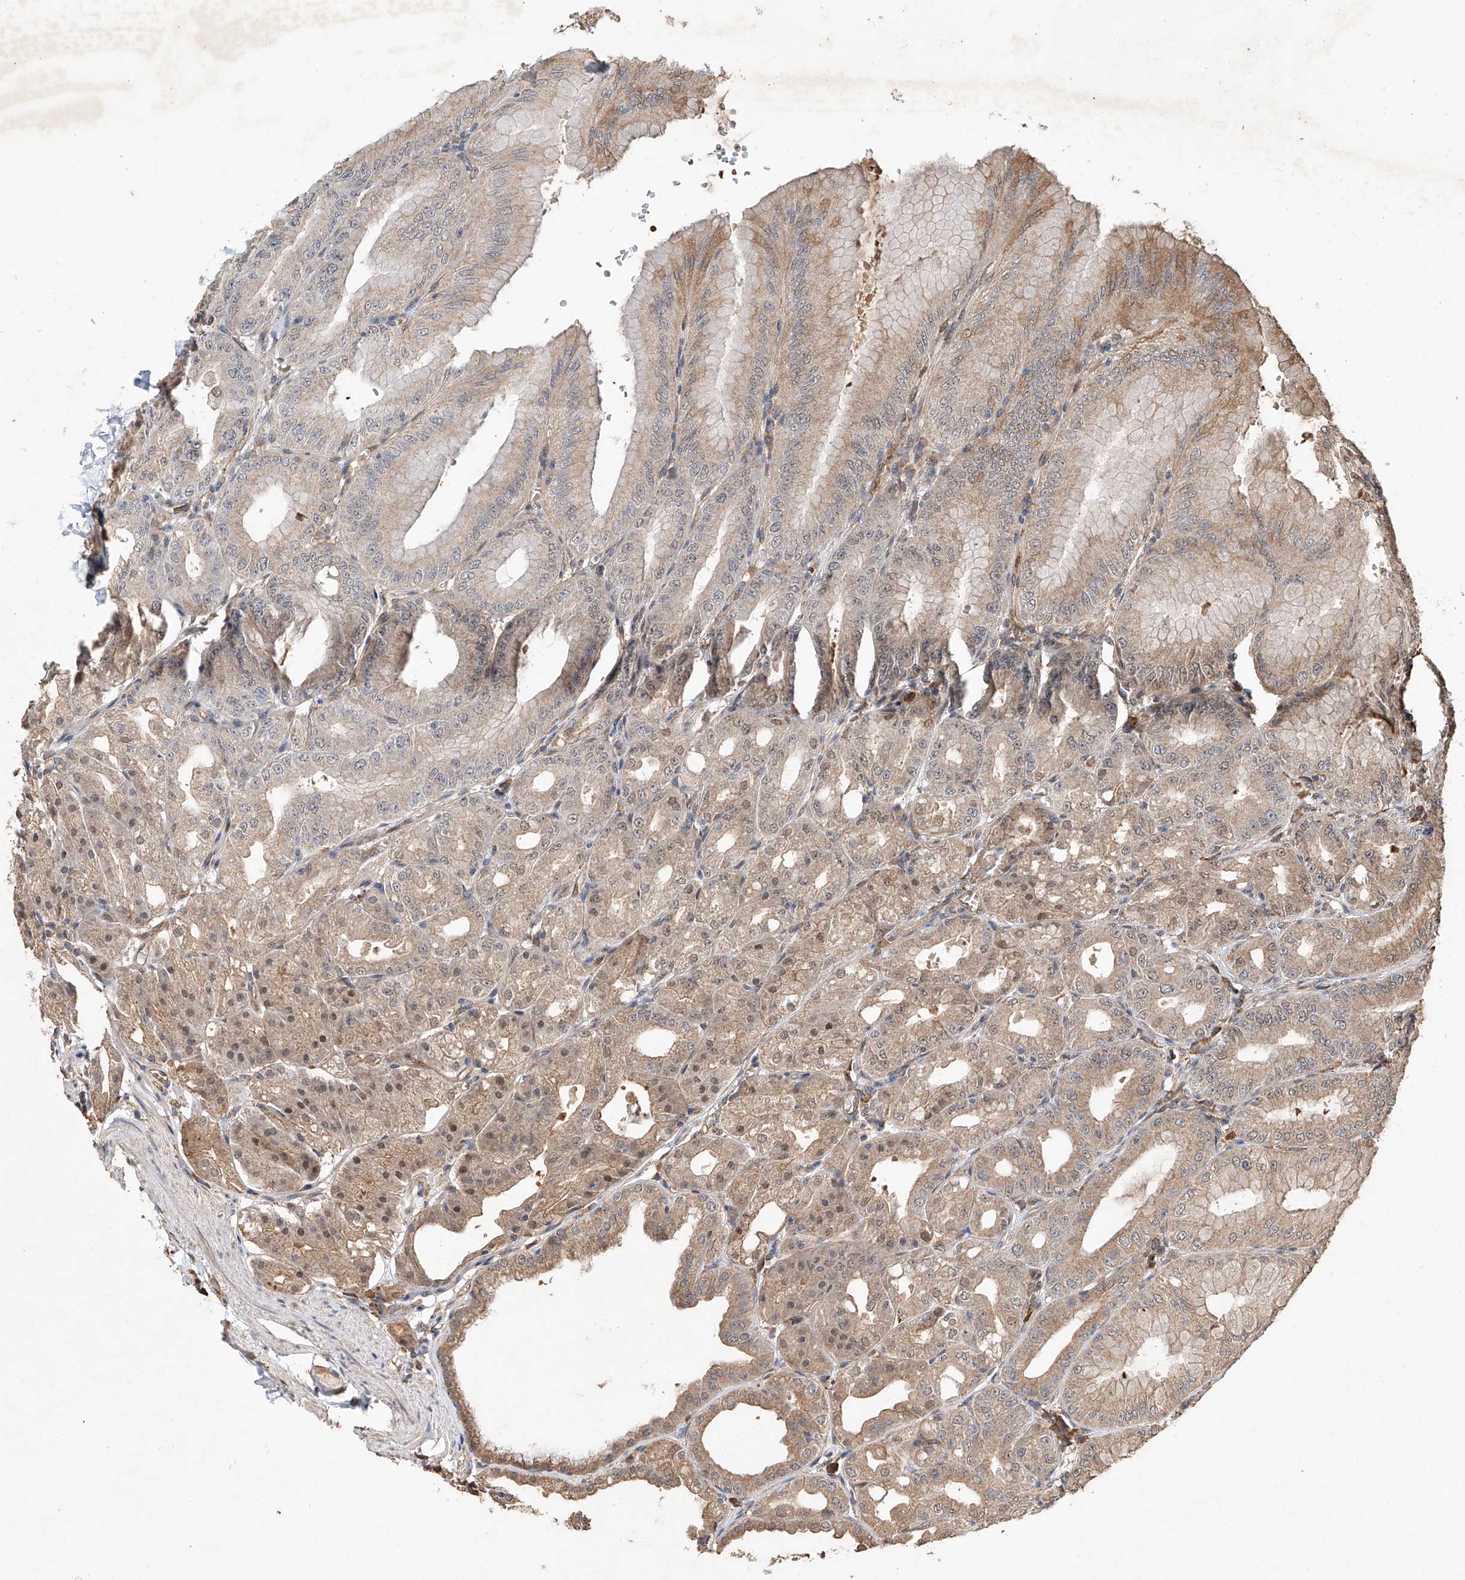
{"staining": {"intensity": "weak", "quantity": ">75%", "location": "cytoplasmic/membranous,nuclear"}, "tissue": "stomach", "cell_type": "Glandular cells", "image_type": "normal", "snomed": [{"axis": "morphology", "description": "Normal tissue, NOS"}, {"axis": "topography", "description": "Stomach, lower"}], "caption": "Protein expression by IHC shows weak cytoplasmic/membranous,nuclear positivity in approximately >75% of glandular cells in benign stomach. (DAB IHC with brightfield microscopy, high magnification).", "gene": "RILPL2", "patient": {"sex": "male", "age": 71}}